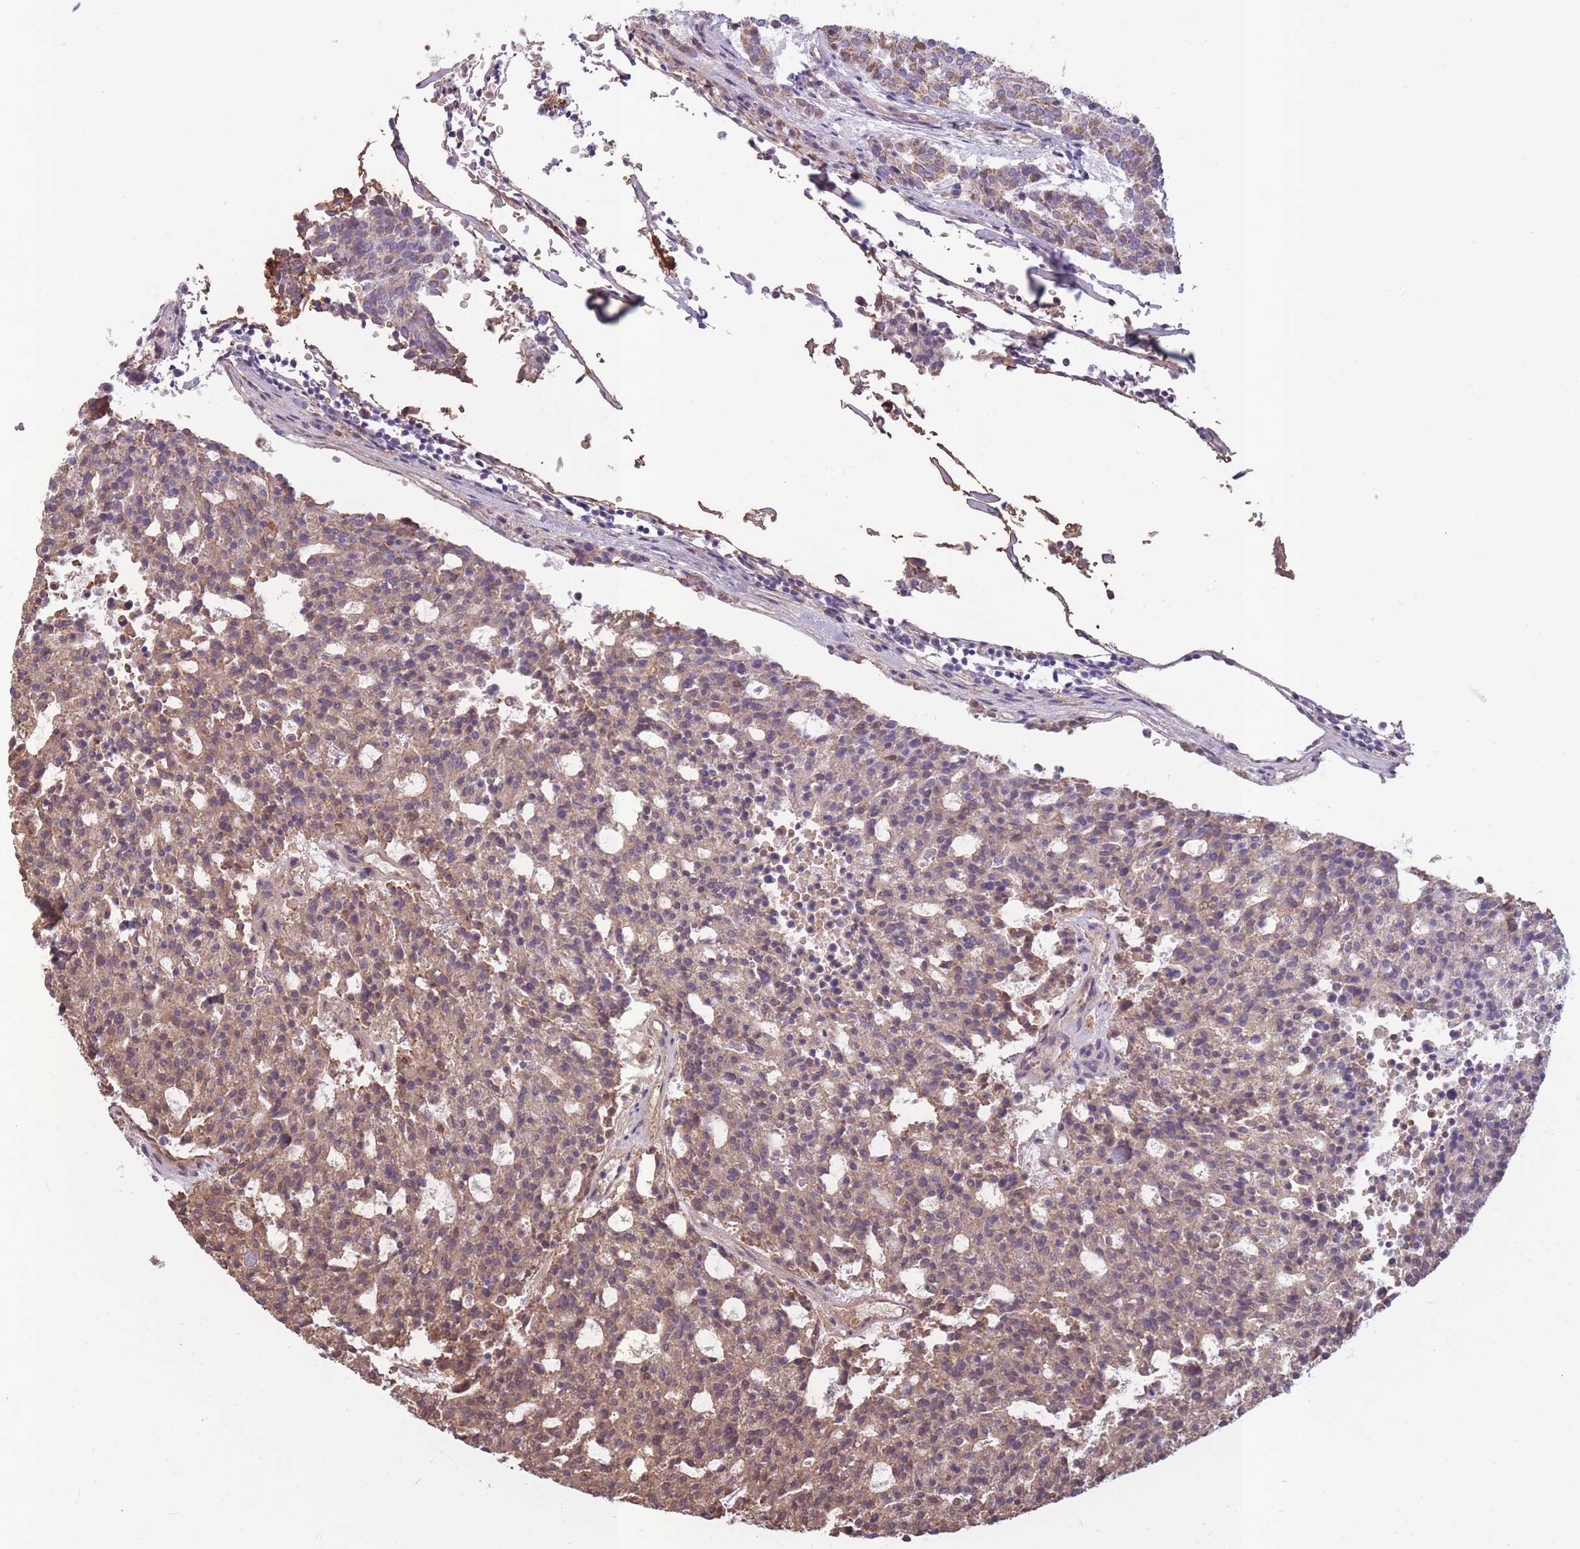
{"staining": {"intensity": "moderate", "quantity": "25%-75%", "location": "cytoplasmic/membranous"}, "tissue": "carcinoid", "cell_type": "Tumor cells", "image_type": "cancer", "snomed": [{"axis": "morphology", "description": "Carcinoid, malignant, NOS"}, {"axis": "topography", "description": "Pancreas"}], "caption": "A high-resolution histopathology image shows immunohistochemistry staining of carcinoid, which demonstrates moderate cytoplasmic/membranous staining in about 25%-75% of tumor cells. The staining is performed using DAB (3,3'-diaminobenzidine) brown chromogen to label protein expression. The nuclei are counter-stained blue using hematoxylin.", "gene": "KAT2A", "patient": {"sex": "female", "age": 54}}